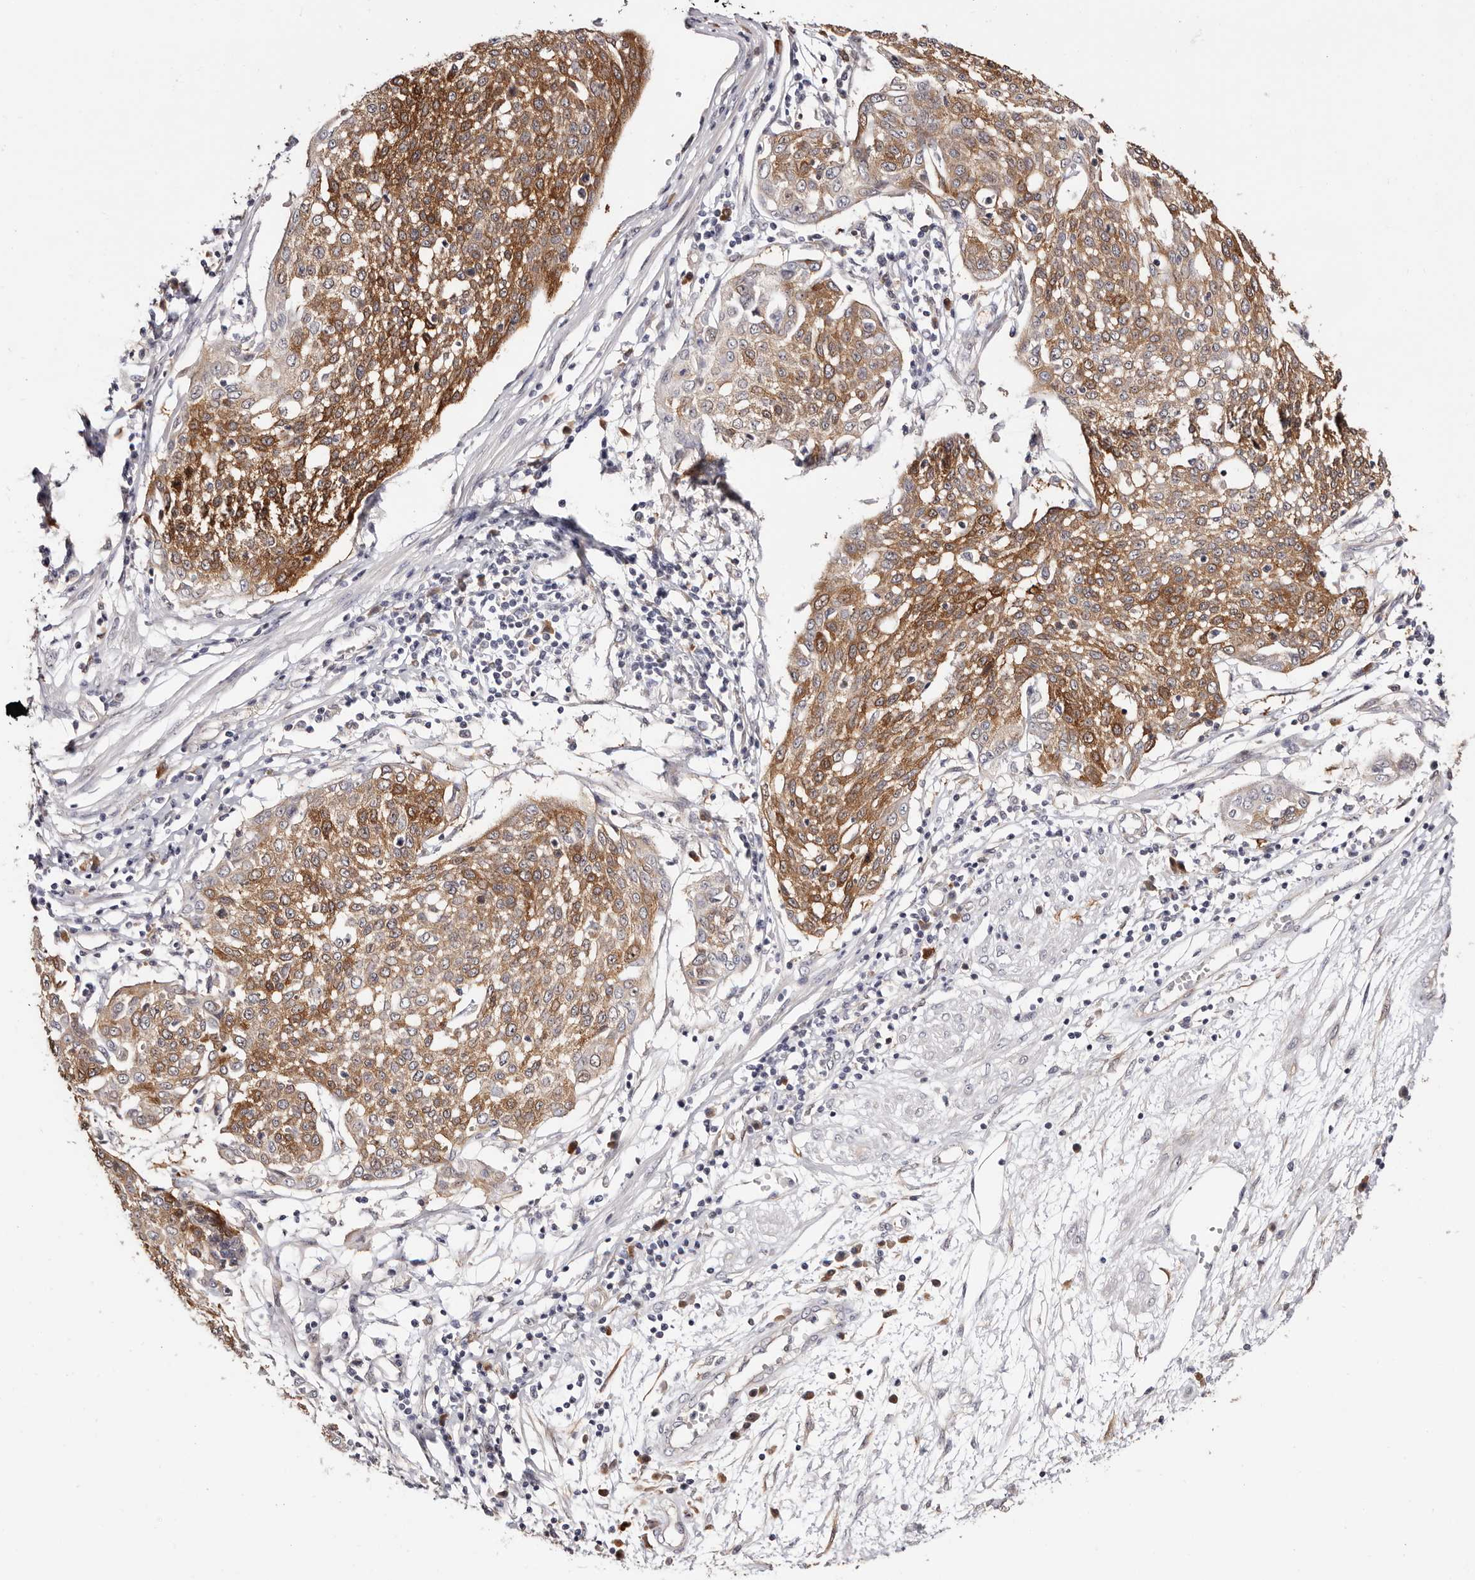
{"staining": {"intensity": "moderate", "quantity": ">75%", "location": "cytoplasmic/membranous"}, "tissue": "cervical cancer", "cell_type": "Tumor cells", "image_type": "cancer", "snomed": [{"axis": "morphology", "description": "Squamous cell carcinoma, NOS"}, {"axis": "topography", "description": "Cervix"}], "caption": "Immunohistochemistry staining of cervical squamous cell carcinoma, which shows medium levels of moderate cytoplasmic/membranous staining in approximately >75% of tumor cells indicating moderate cytoplasmic/membranous protein positivity. The staining was performed using DAB (brown) for protein detection and nuclei were counterstained in hematoxylin (blue).", "gene": "GFOD1", "patient": {"sex": "female", "age": 34}}